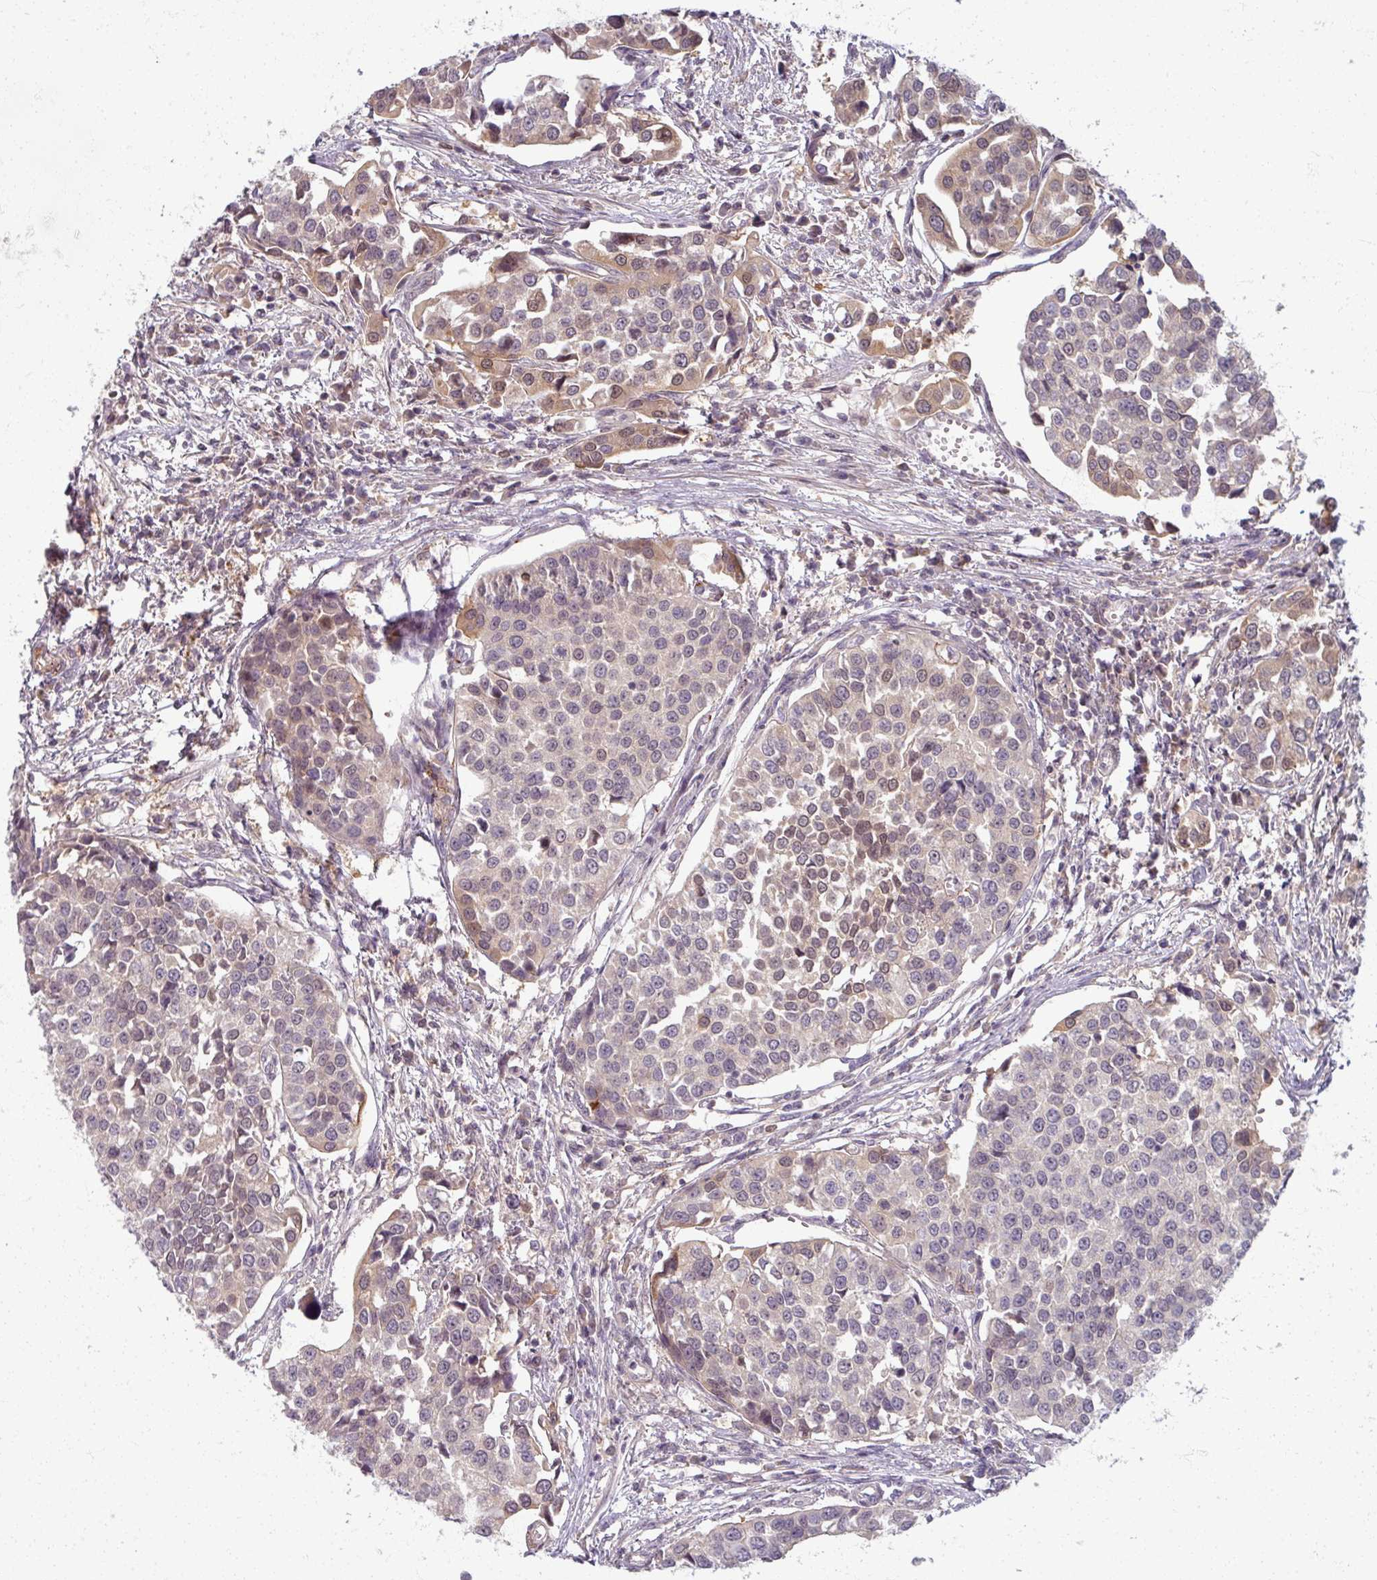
{"staining": {"intensity": "weak", "quantity": "25%-75%", "location": "cytoplasmic/membranous"}, "tissue": "urothelial cancer", "cell_type": "Tumor cells", "image_type": "cancer", "snomed": [{"axis": "morphology", "description": "Urothelial carcinoma, Low grade"}, {"axis": "topography", "description": "Urinary bladder"}], "caption": "IHC (DAB) staining of human urothelial cancer reveals weak cytoplasmic/membranous protein positivity in approximately 25%-75% of tumor cells. The staining is performed using DAB brown chromogen to label protein expression. The nuclei are counter-stained blue using hematoxylin.", "gene": "TTLL7", "patient": {"sex": "female", "age": 78}}